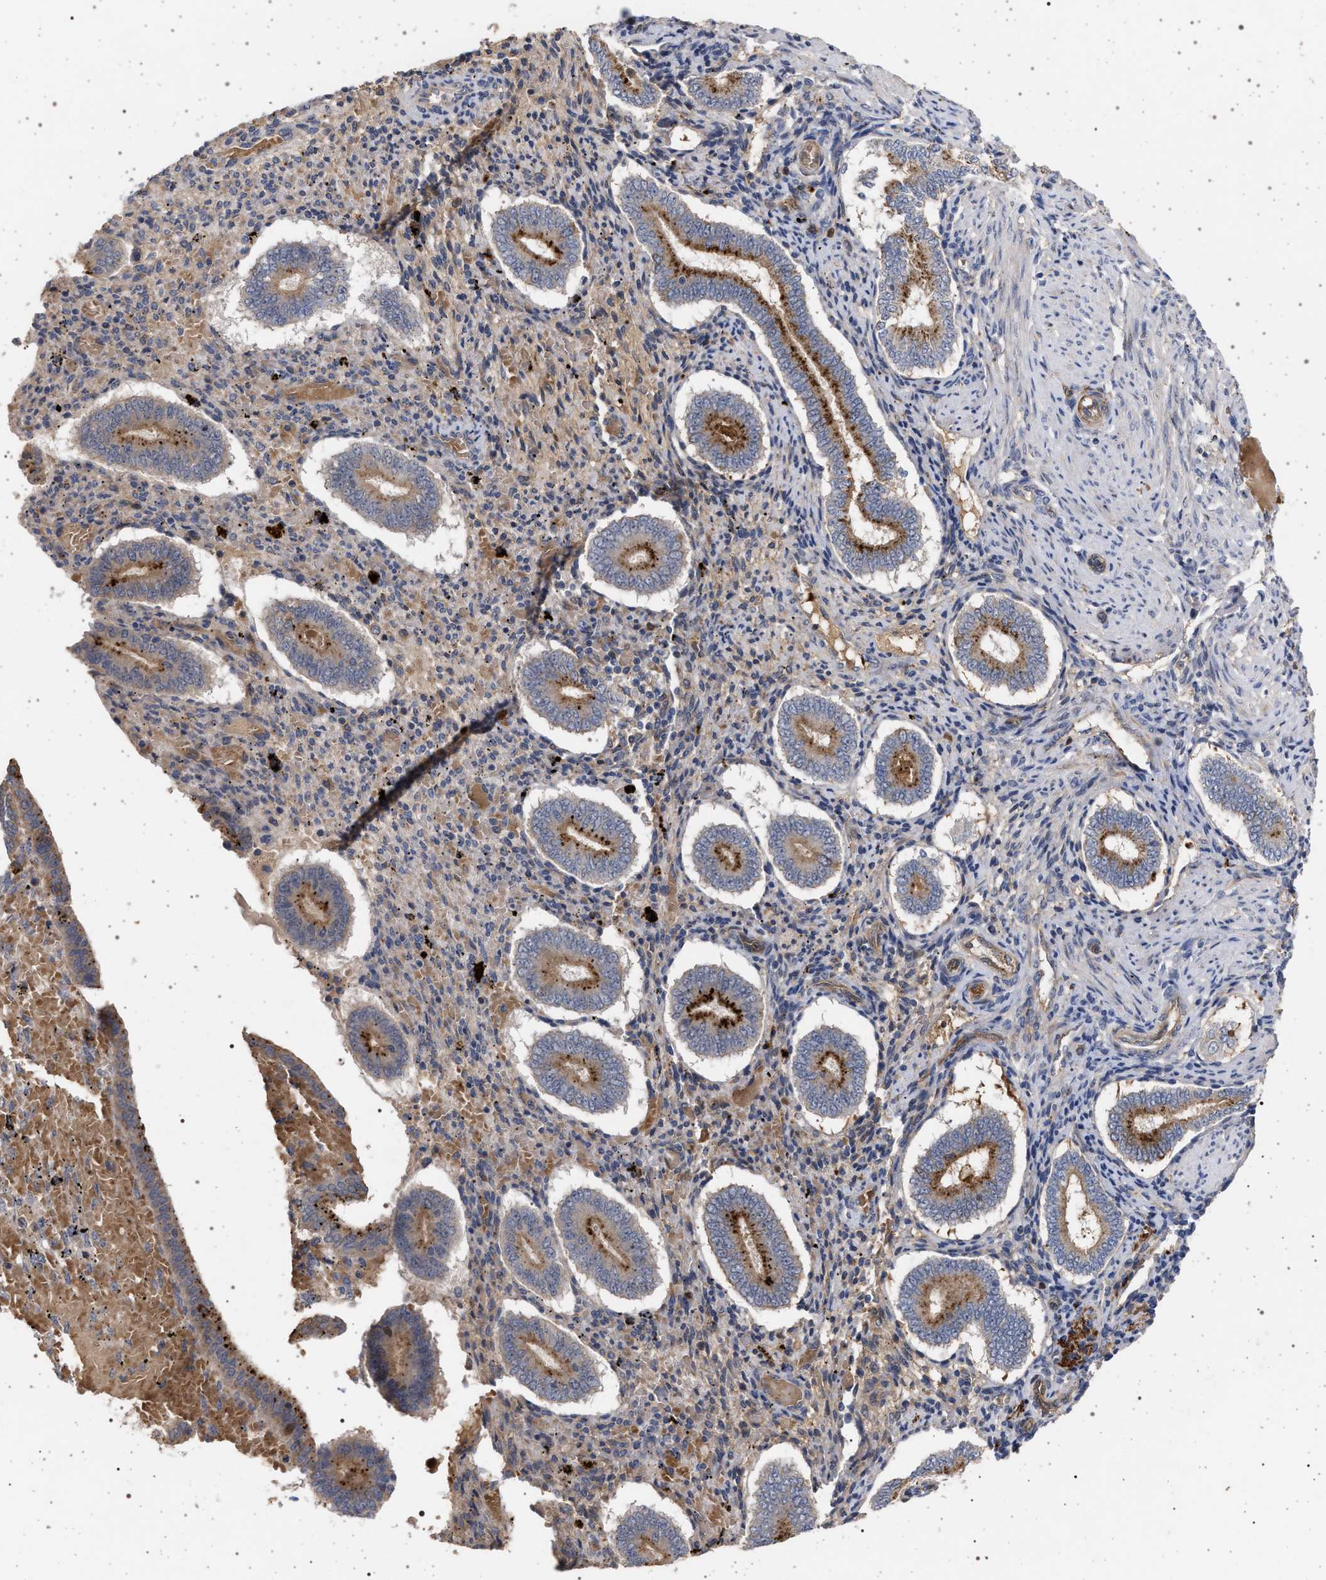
{"staining": {"intensity": "negative", "quantity": "none", "location": "none"}, "tissue": "endometrium", "cell_type": "Cells in endometrial stroma", "image_type": "normal", "snomed": [{"axis": "morphology", "description": "Normal tissue, NOS"}, {"axis": "topography", "description": "Endometrium"}], "caption": "This is an immunohistochemistry (IHC) photomicrograph of benign endometrium. There is no expression in cells in endometrial stroma.", "gene": "RBM48", "patient": {"sex": "female", "age": 42}}